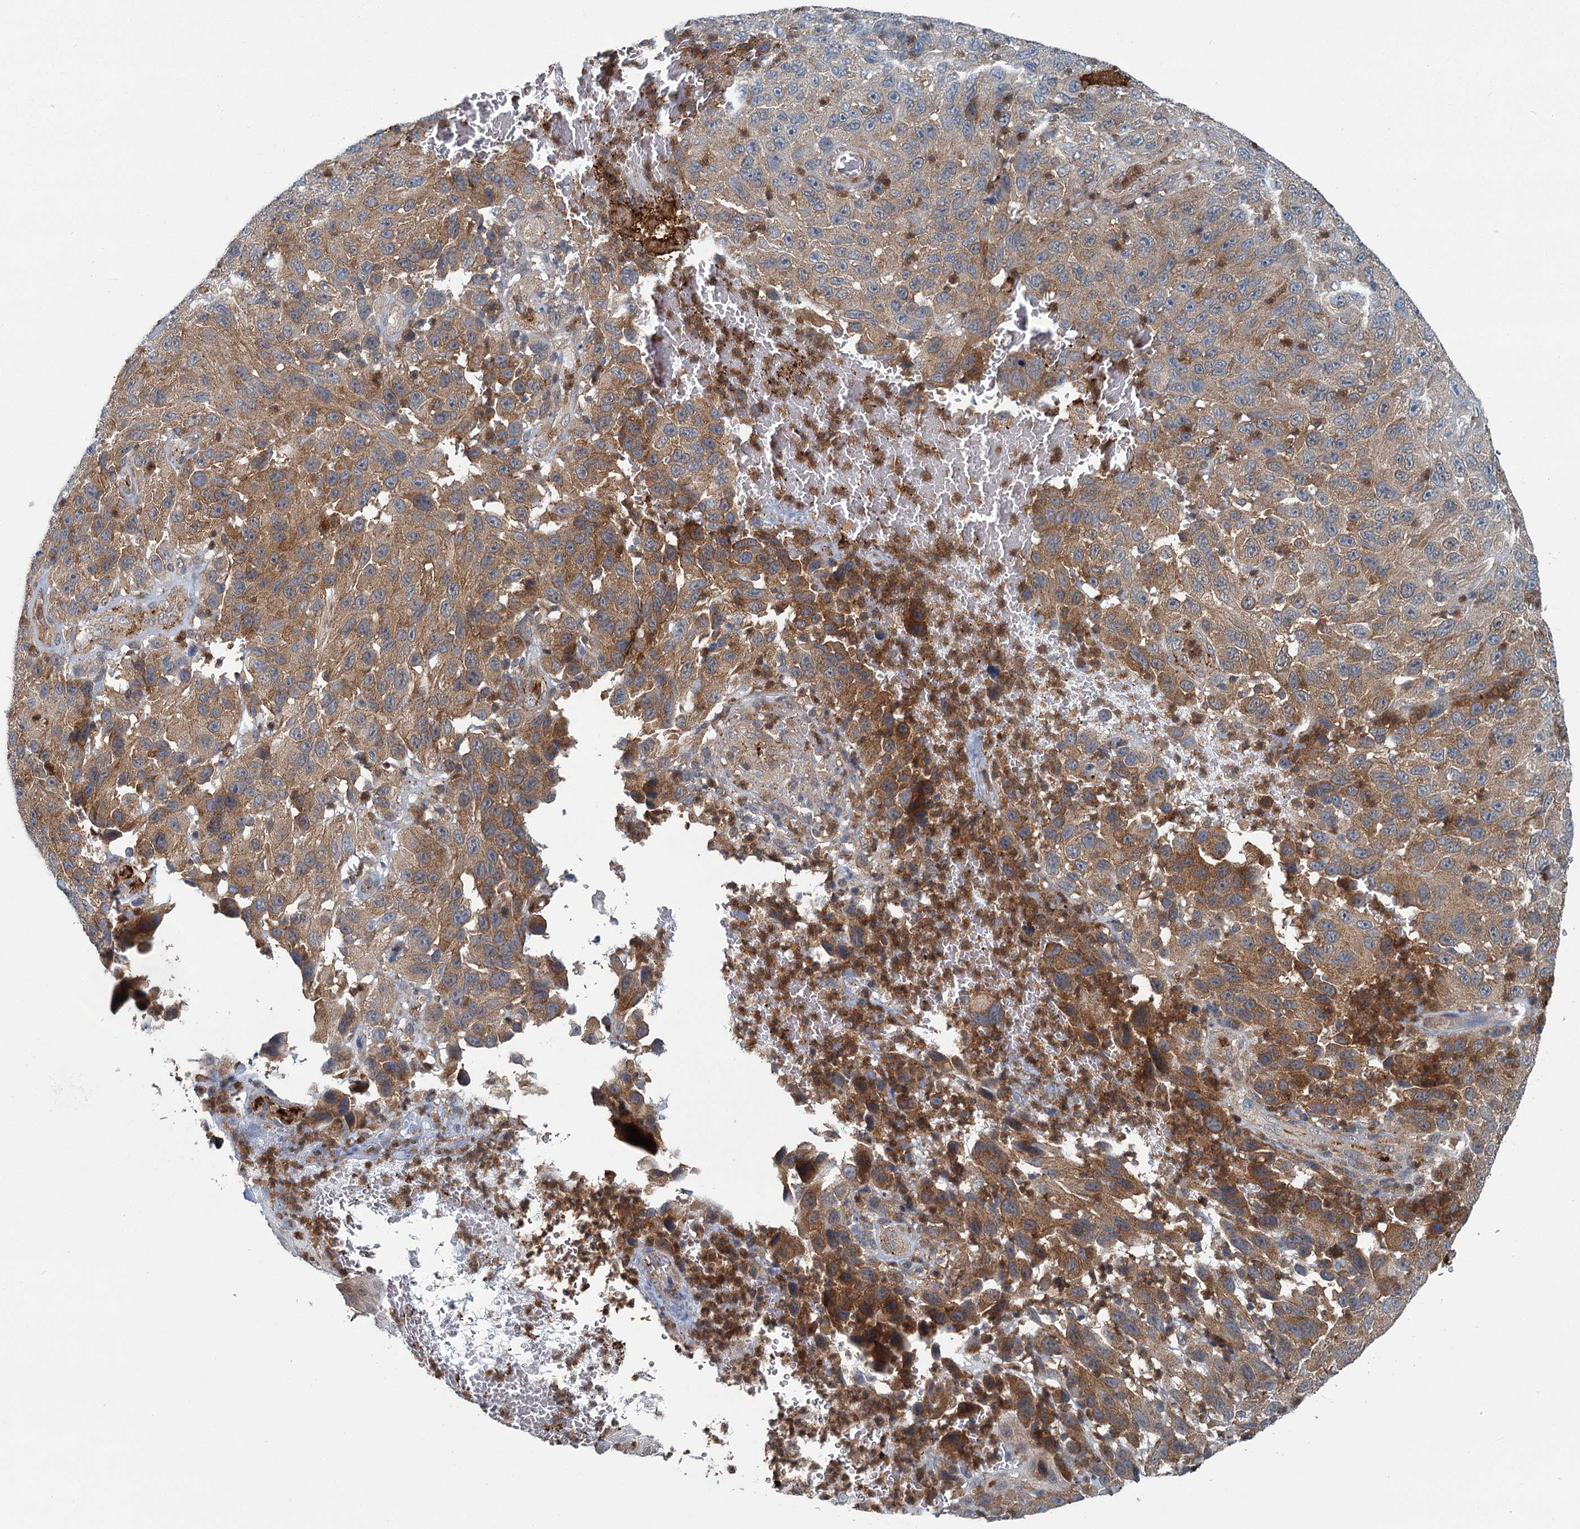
{"staining": {"intensity": "moderate", "quantity": "25%-75%", "location": "cytoplasmic/membranous"}, "tissue": "melanoma", "cell_type": "Tumor cells", "image_type": "cancer", "snomed": [{"axis": "morphology", "description": "Normal tissue, NOS"}, {"axis": "morphology", "description": "Malignant melanoma, NOS"}, {"axis": "topography", "description": "Skin"}], "caption": "A high-resolution image shows immunohistochemistry staining of melanoma, which exhibits moderate cytoplasmic/membranous expression in approximately 25%-75% of tumor cells.", "gene": "GCLM", "patient": {"sex": "female", "age": 96}}